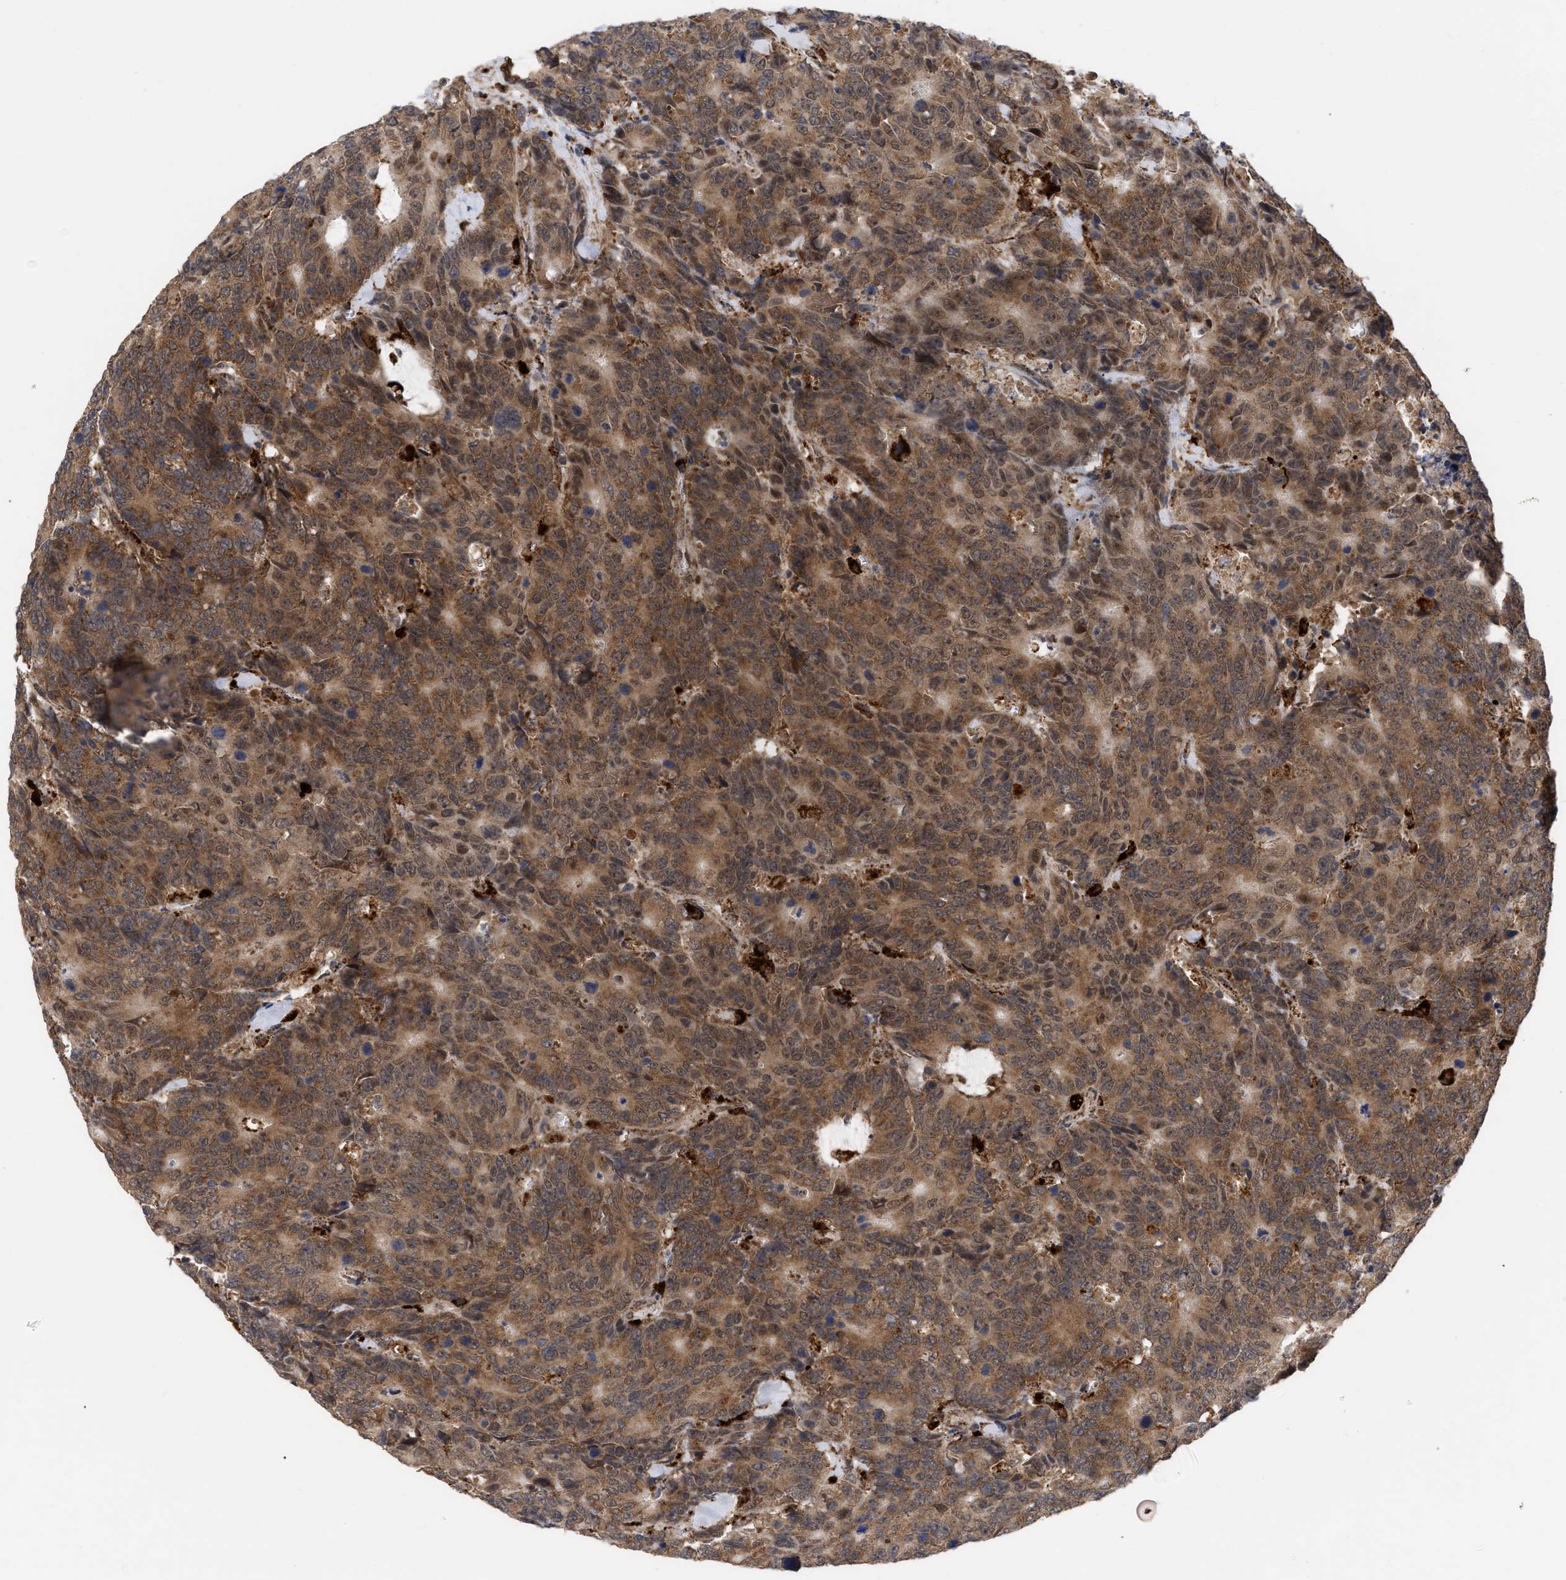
{"staining": {"intensity": "moderate", "quantity": ">75%", "location": "cytoplasmic/membranous"}, "tissue": "colorectal cancer", "cell_type": "Tumor cells", "image_type": "cancer", "snomed": [{"axis": "morphology", "description": "Adenocarcinoma, NOS"}, {"axis": "topography", "description": "Colon"}], "caption": "High-power microscopy captured an IHC photomicrograph of colorectal adenocarcinoma, revealing moderate cytoplasmic/membranous expression in approximately >75% of tumor cells.", "gene": "UPF1", "patient": {"sex": "female", "age": 86}}